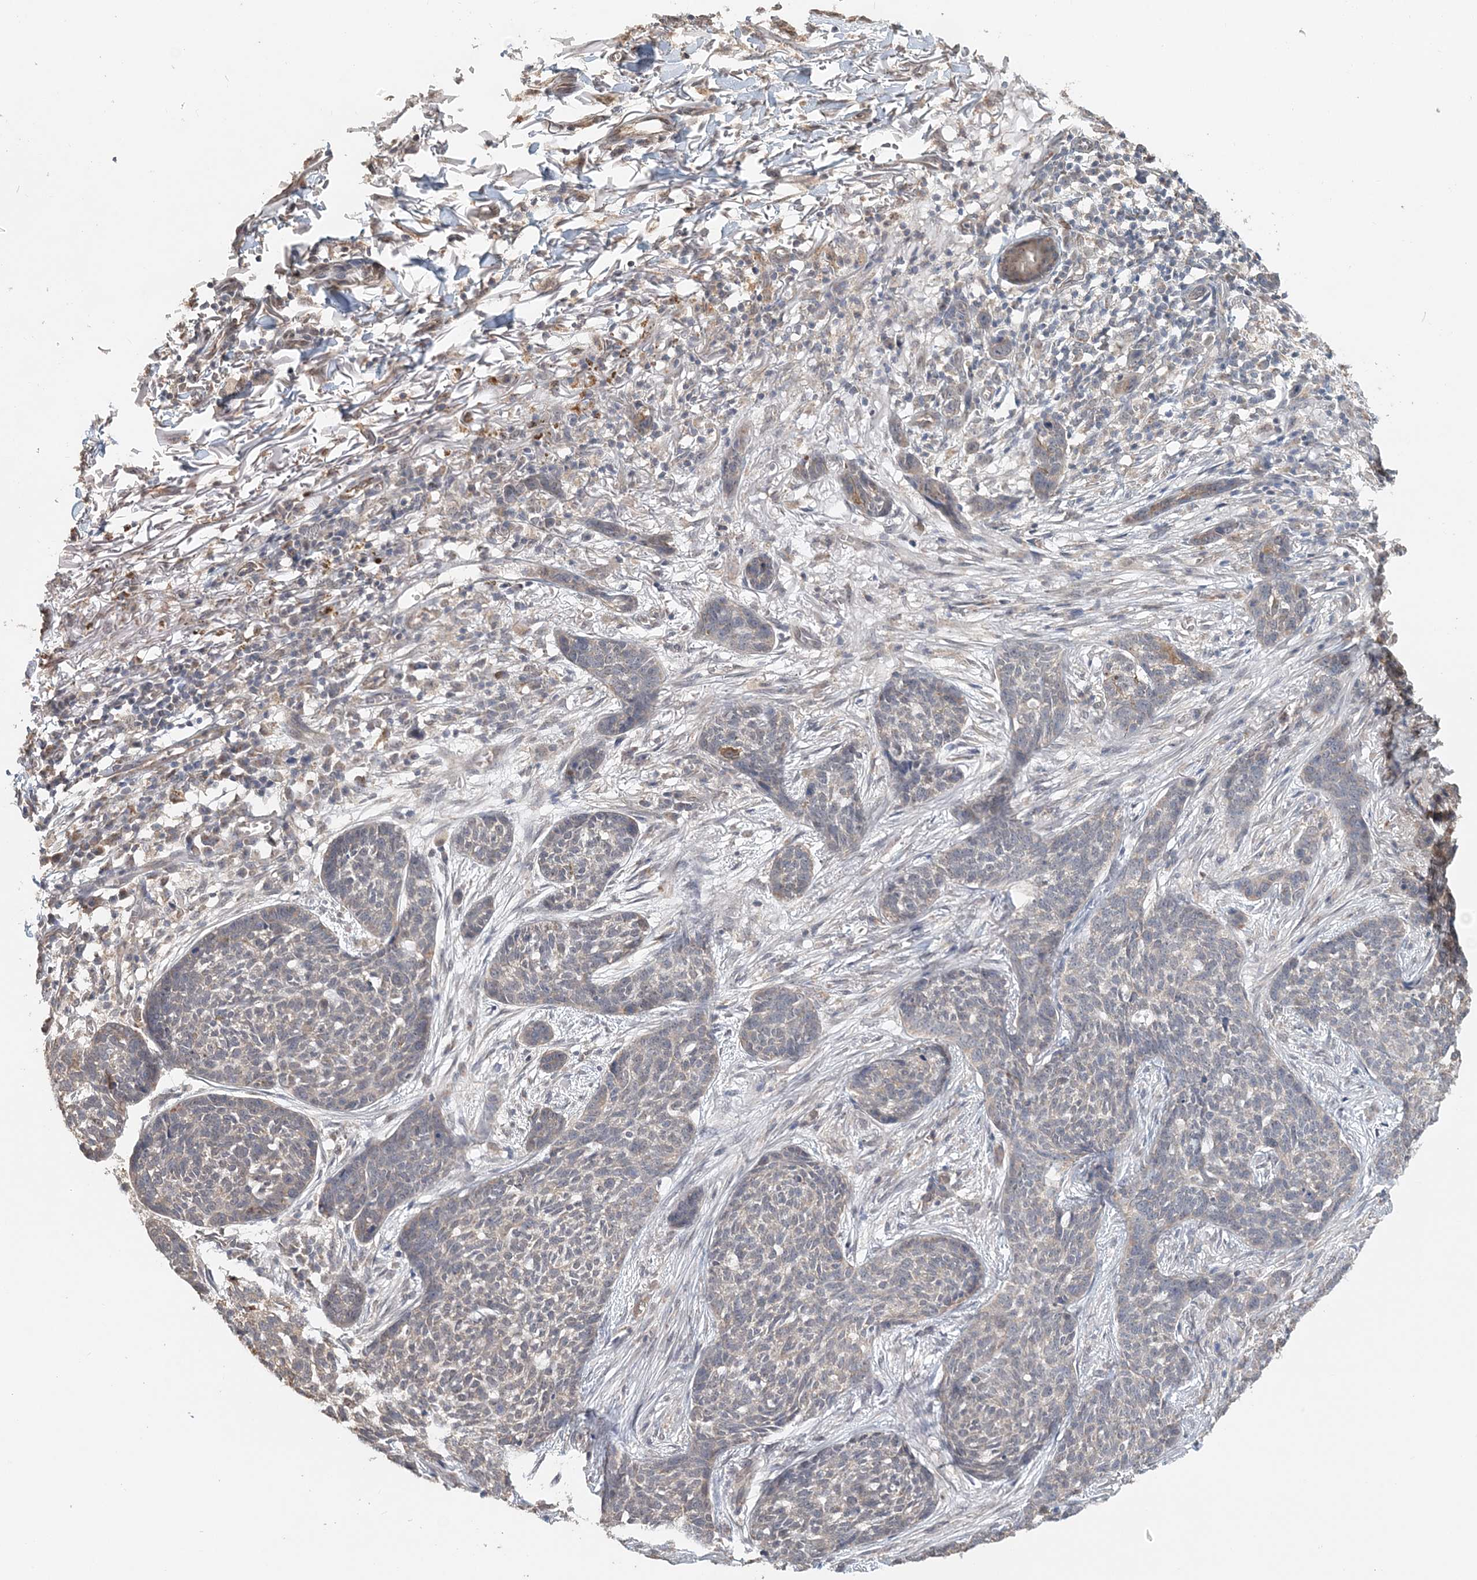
{"staining": {"intensity": "negative", "quantity": "none", "location": "none"}, "tissue": "skin cancer", "cell_type": "Tumor cells", "image_type": "cancer", "snomed": [{"axis": "morphology", "description": "Basal cell carcinoma"}, {"axis": "topography", "description": "Skin"}], "caption": "DAB (3,3'-diaminobenzidine) immunohistochemical staining of basal cell carcinoma (skin) exhibits no significant expression in tumor cells. (DAB immunohistochemistry, high magnification).", "gene": "FBXO38", "patient": {"sex": "male", "age": 85}}